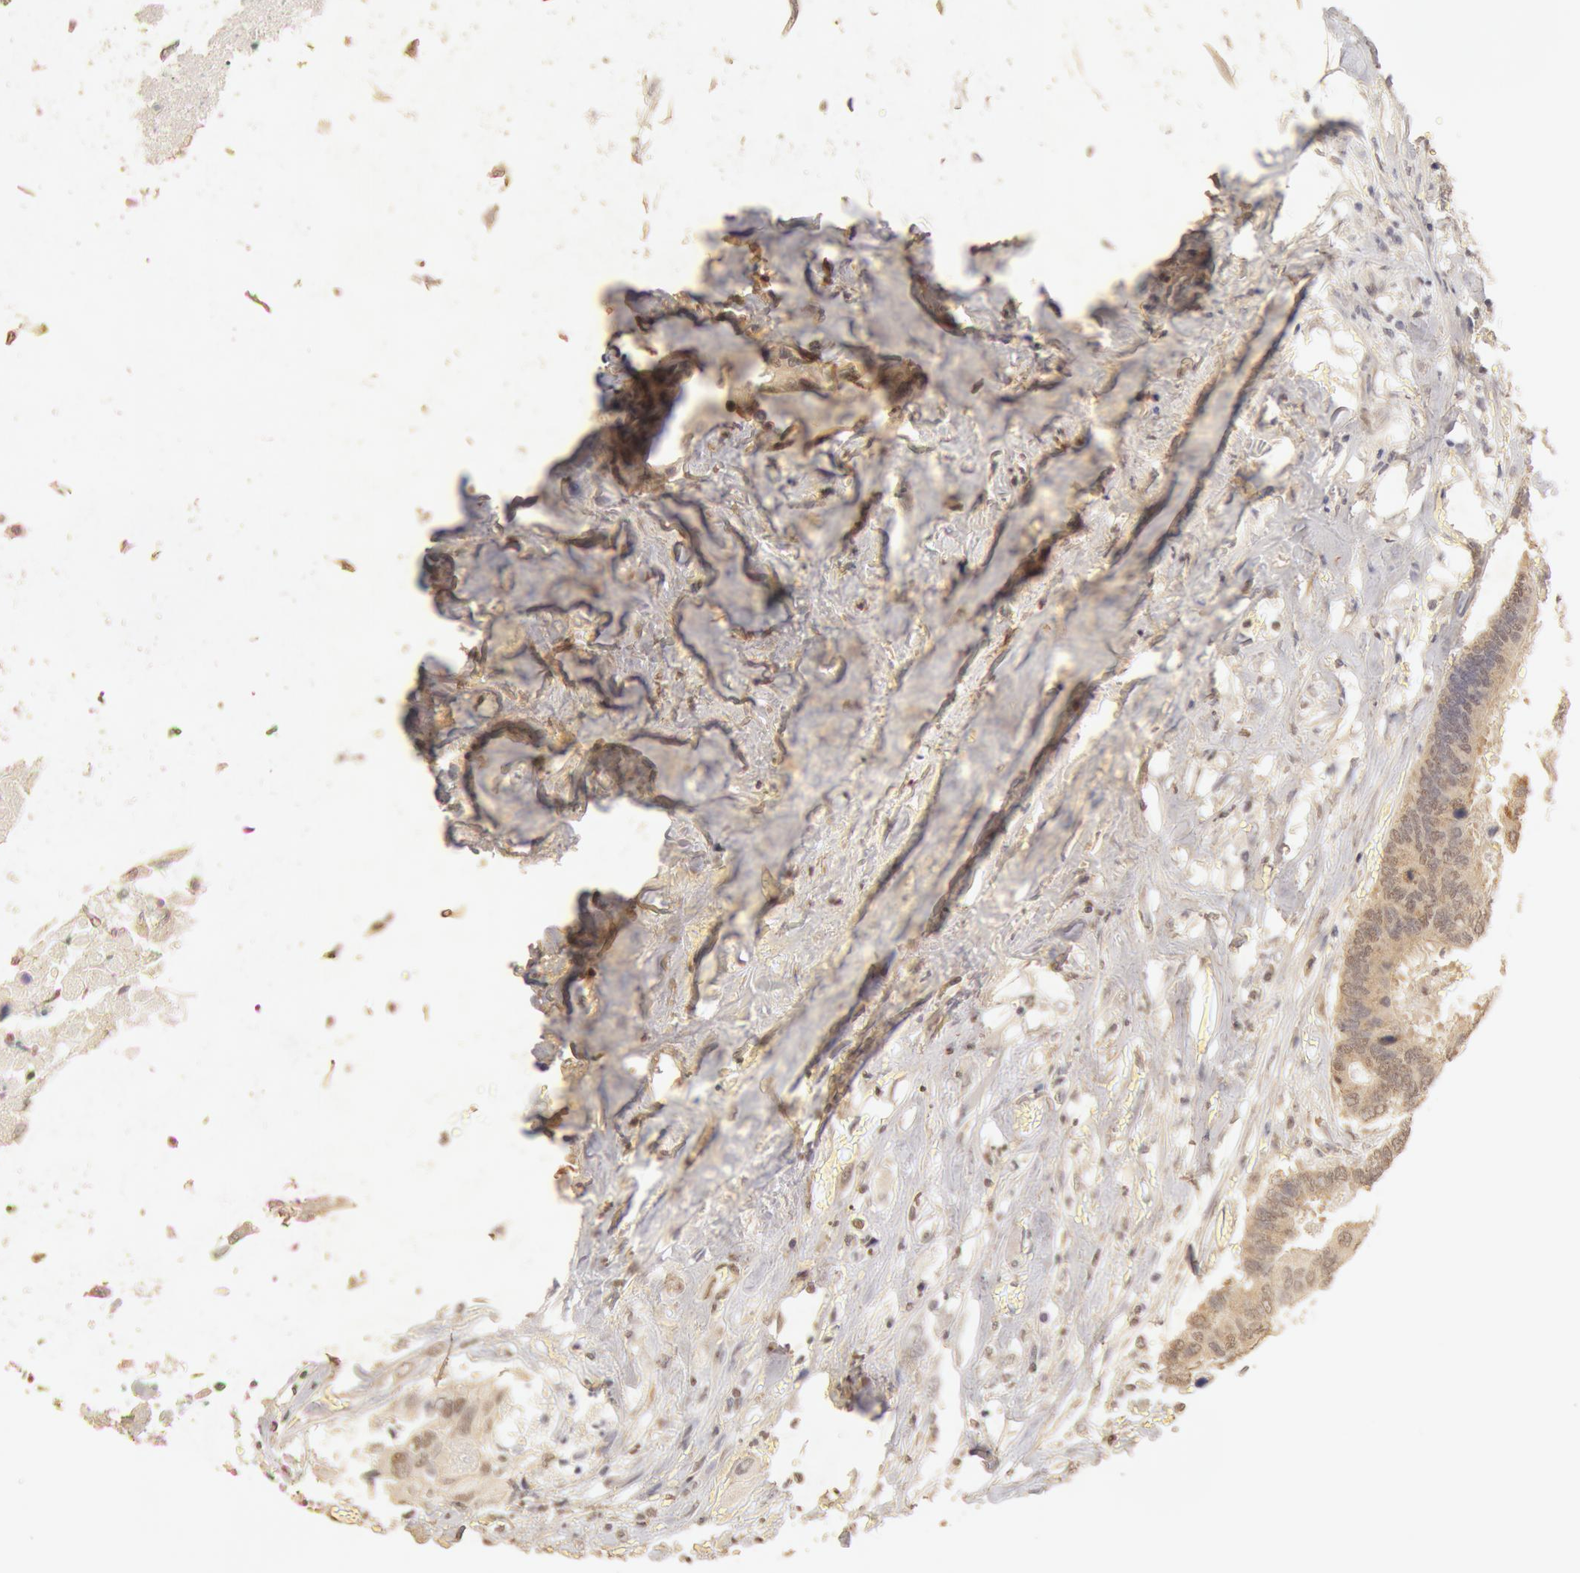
{"staining": {"intensity": "moderate", "quantity": ">75%", "location": "cytoplasmic/membranous,nuclear"}, "tissue": "colorectal cancer", "cell_type": "Tumor cells", "image_type": "cancer", "snomed": [{"axis": "morphology", "description": "Adenocarcinoma, NOS"}, {"axis": "topography", "description": "Rectum"}], "caption": "Protein expression by immunohistochemistry shows moderate cytoplasmic/membranous and nuclear positivity in approximately >75% of tumor cells in colorectal cancer (adenocarcinoma).", "gene": "SNRNP70", "patient": {"sex": "male", "age": 55}}